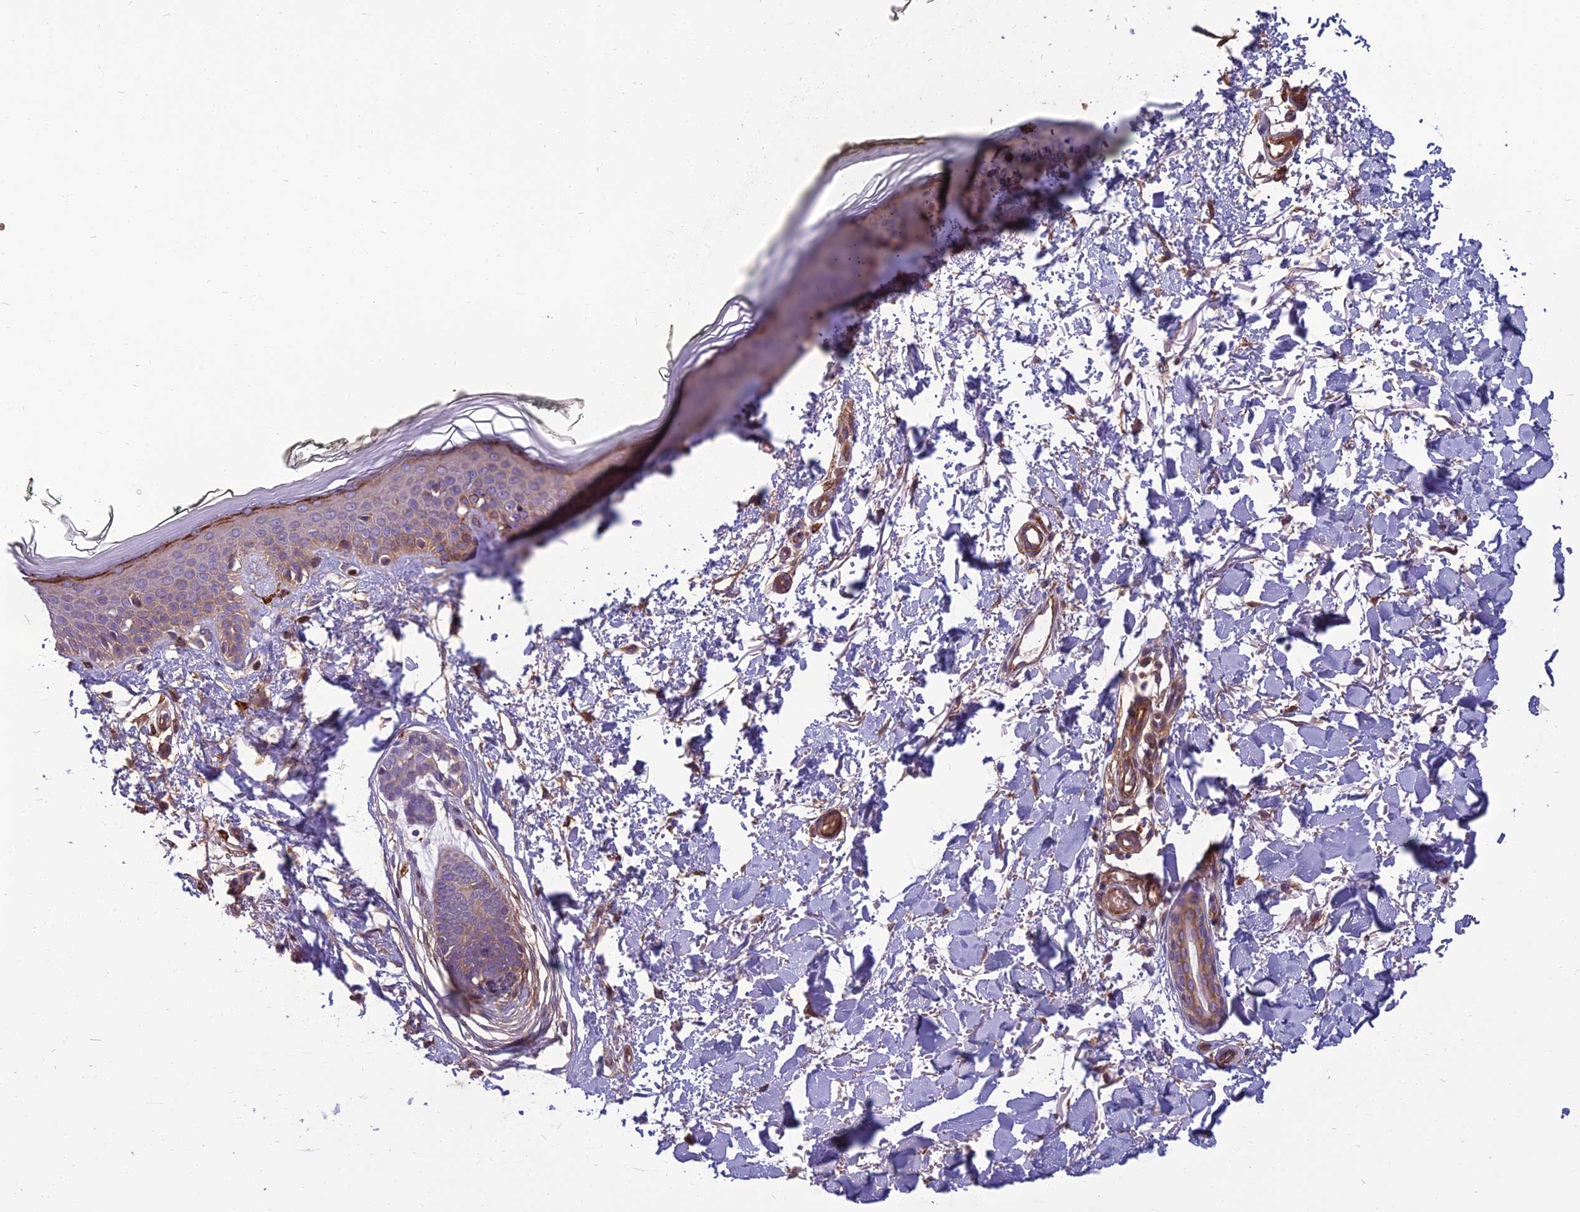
{"staining": {"intensity": "moderate", "quantity": ">75%", "location": "cytoplasmic/membranous"}, "tissue": "skin", "cell_type": "Fibroblasts", "image_type": "normal", "snomed": [{"axis": "morphology", "description": "Normal tissue, NOS"}, {"axis": "topography", "description": "Skin"}], "caption": "Protein staining demonstrates moderate cytoplasmic/membranous positivity in about >75% of fibroblasts in normal skin. The protein is shown in brown color, while the nuclei are stained blue.", "gene": "WDR24", "patient": {"sex": "male", "age": 62}}